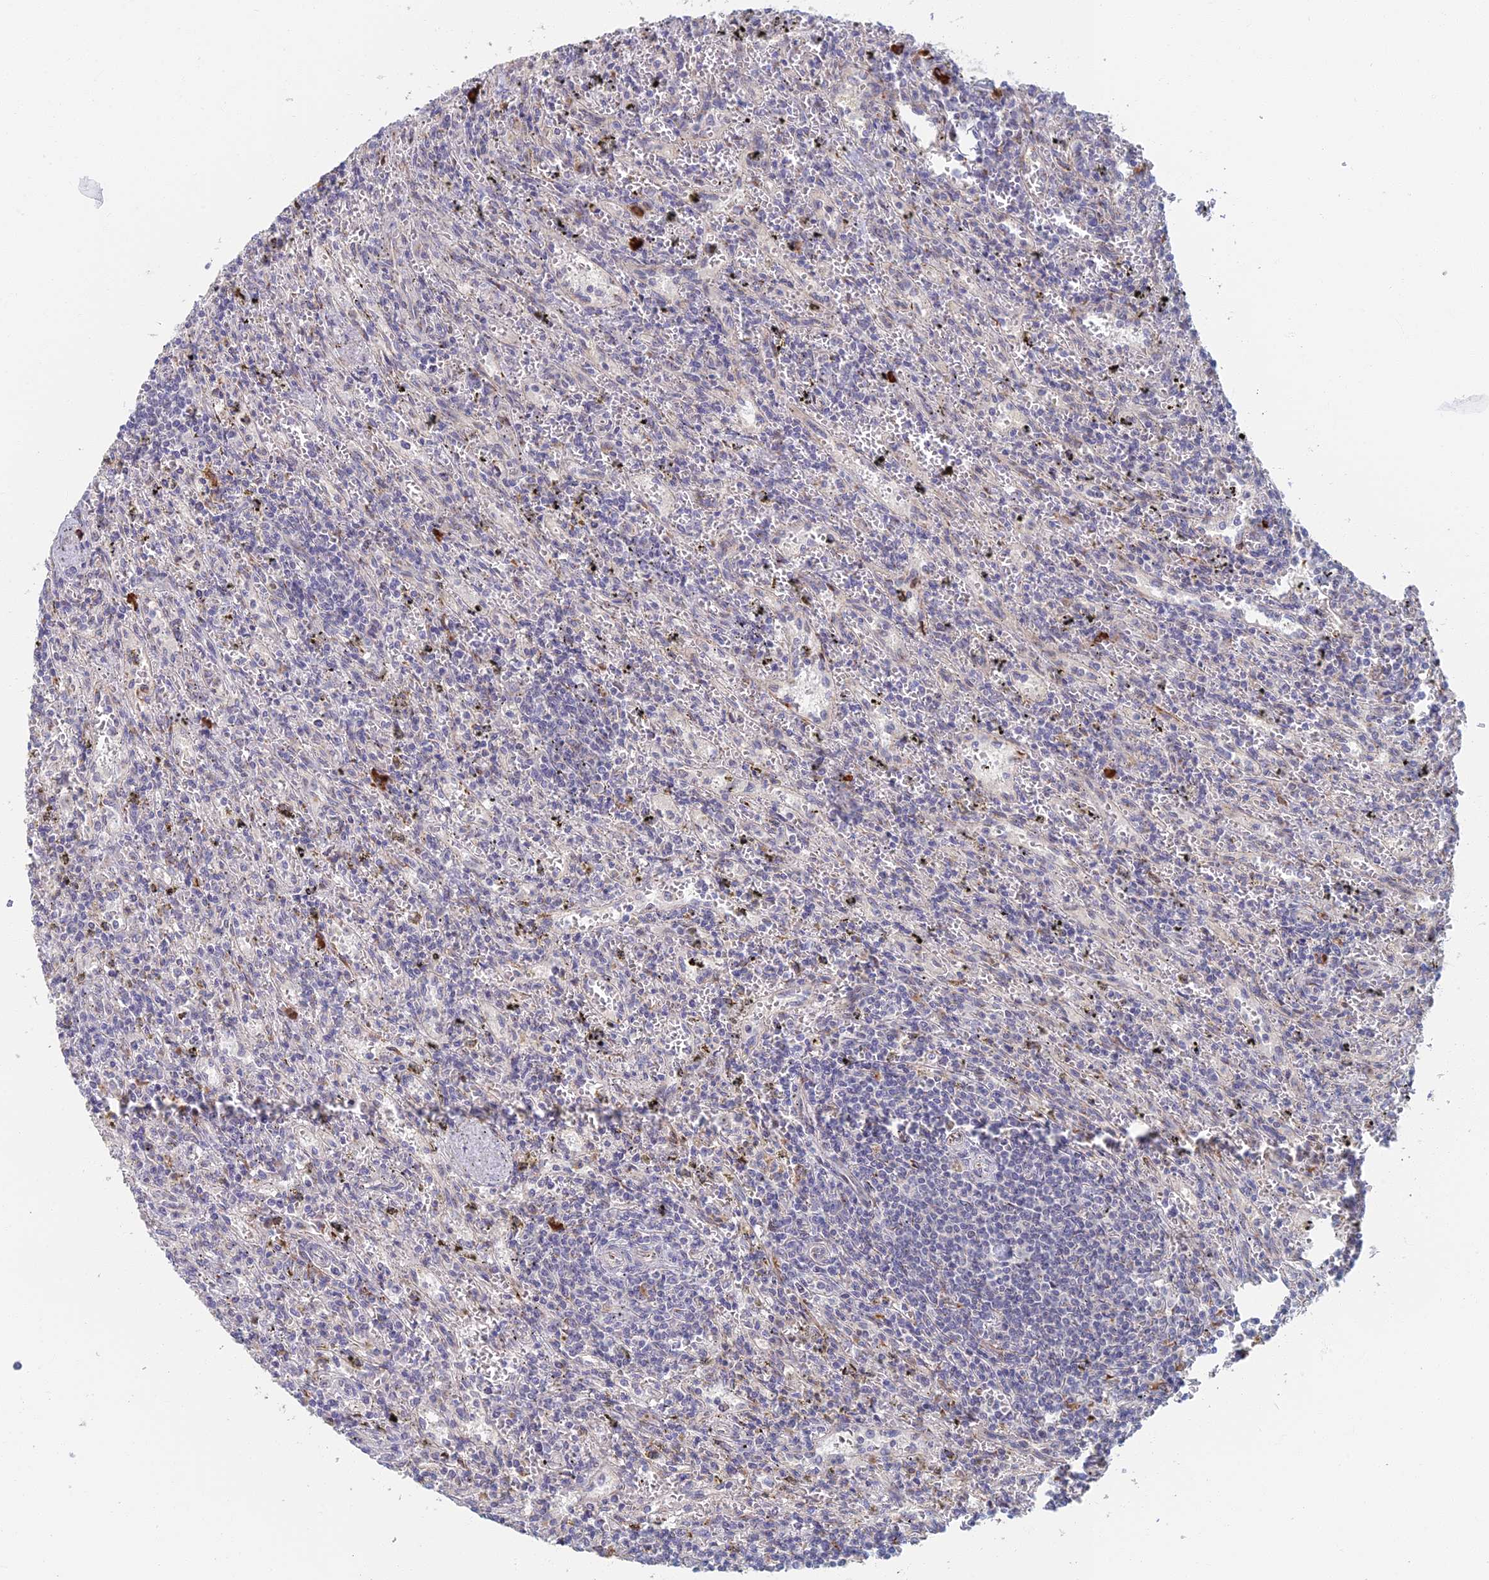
{"staining": {"intensity": "negative", "quantity": "none", "location": "none"}, "tissue": "lymphoma", "cell_type": "Tumor cells", "image_type": "cancer", "snomed": [{"axis": "morphology", "description": "Malignant lymphoma, non-Hodgkin's type, Low grade"}, {"axis": "topography", "description": "Spleen"}], "caption": "Tumor cells are negative for brown protein staining in malignant lymphoma, non-Hodgkin's type (low-grade). (DAB IHC, high magnification).", "gene": "GPATCH1", "patient": {"sex": "male", "age": 76}}